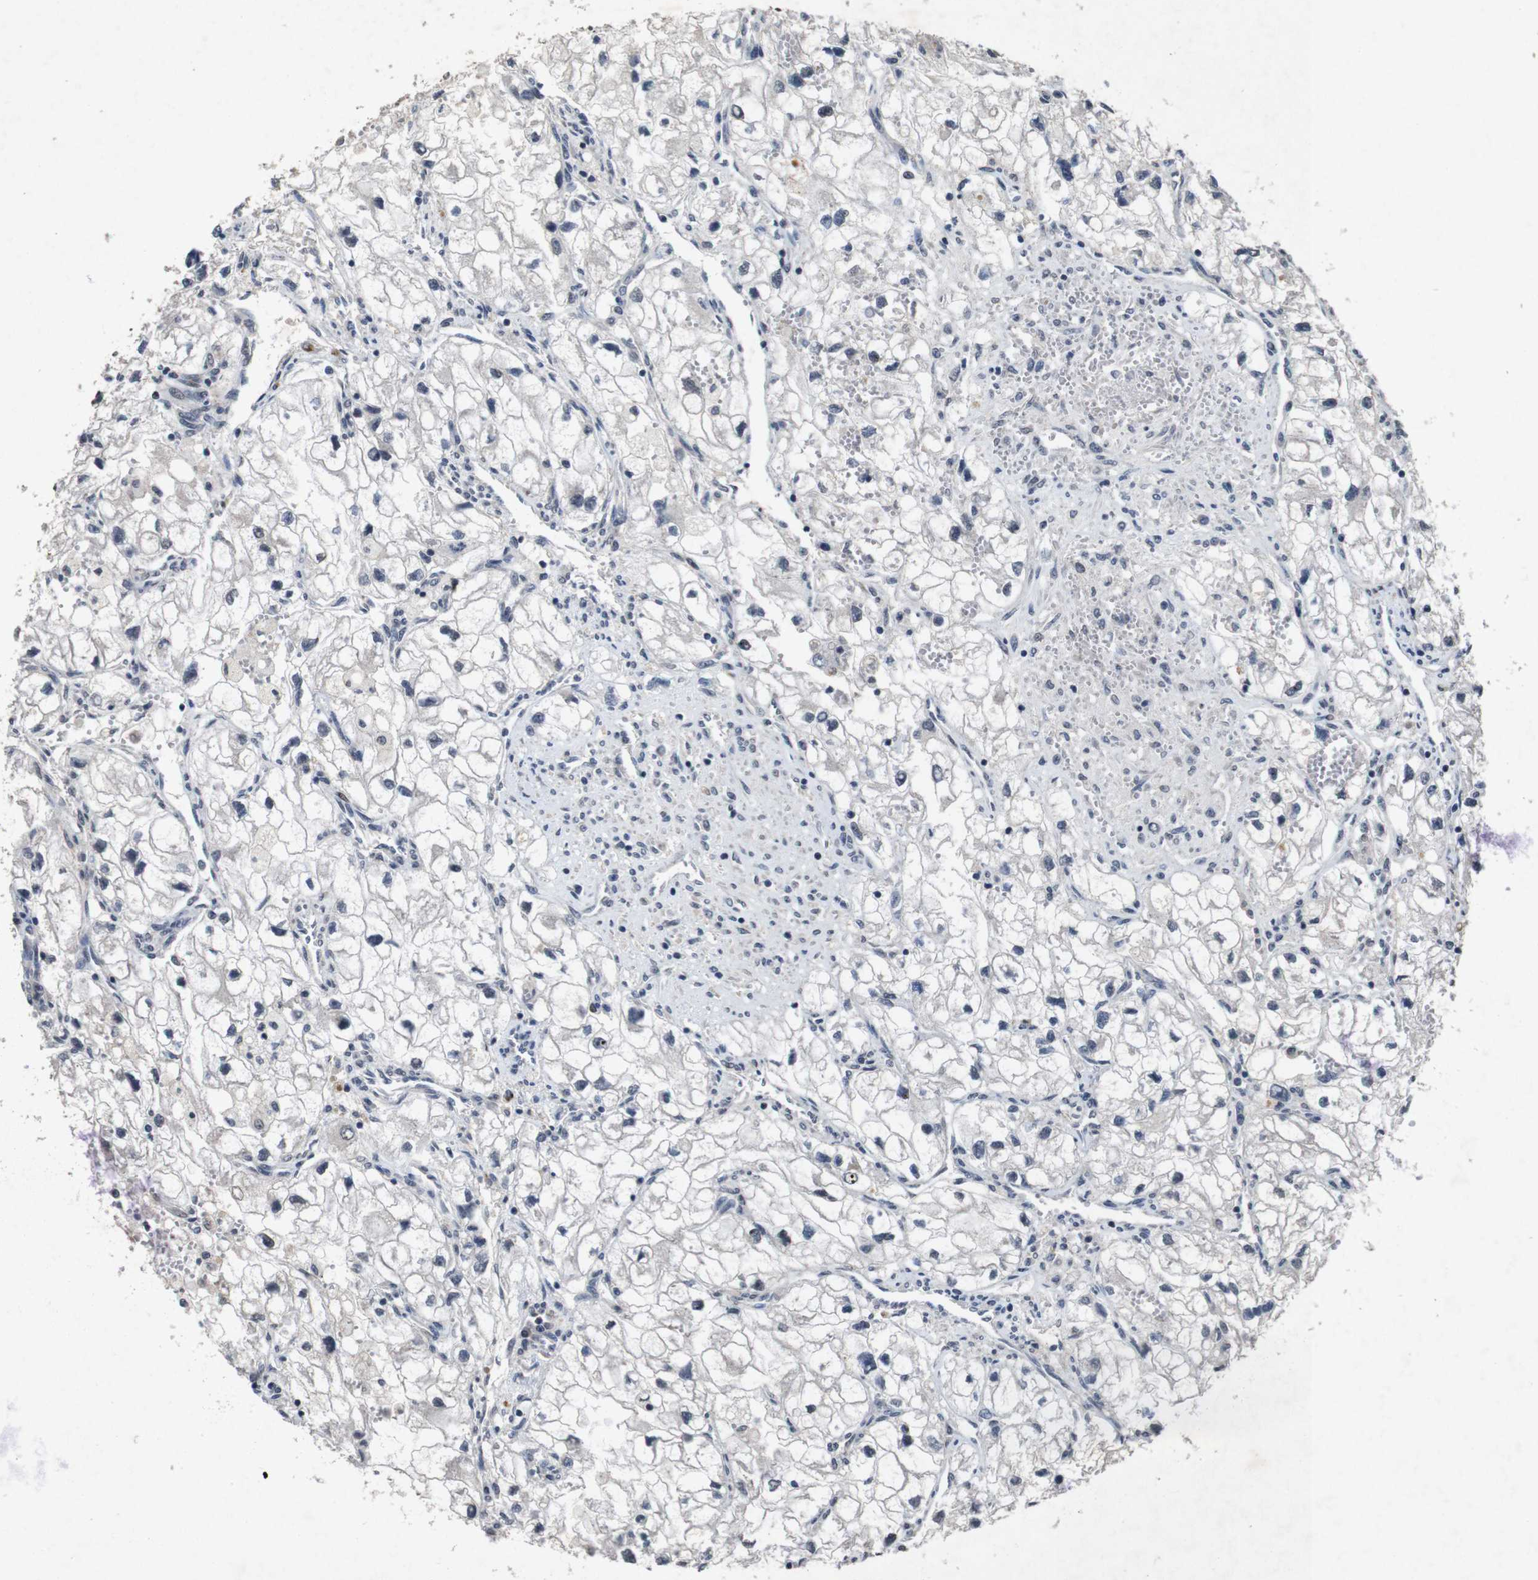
{"staining": {"intensity": "negative", "quantity": "none", "location": "none"}, "tissue": "renal cancer", "cell_type": "Tumor cells", "image_type": "cancer", "snomed": [{"axis": "morphology", "description": "Adenocarcinoma, NOS"}, {"axis": "topography", "description": "Kidney"}], "caption": "Renal adenocarcinoma was stained to show a protein in brown. There is no significant positivity in tumor cells.", "gene": "AKT3", "patient": {"sex": "female", "age": 70}}